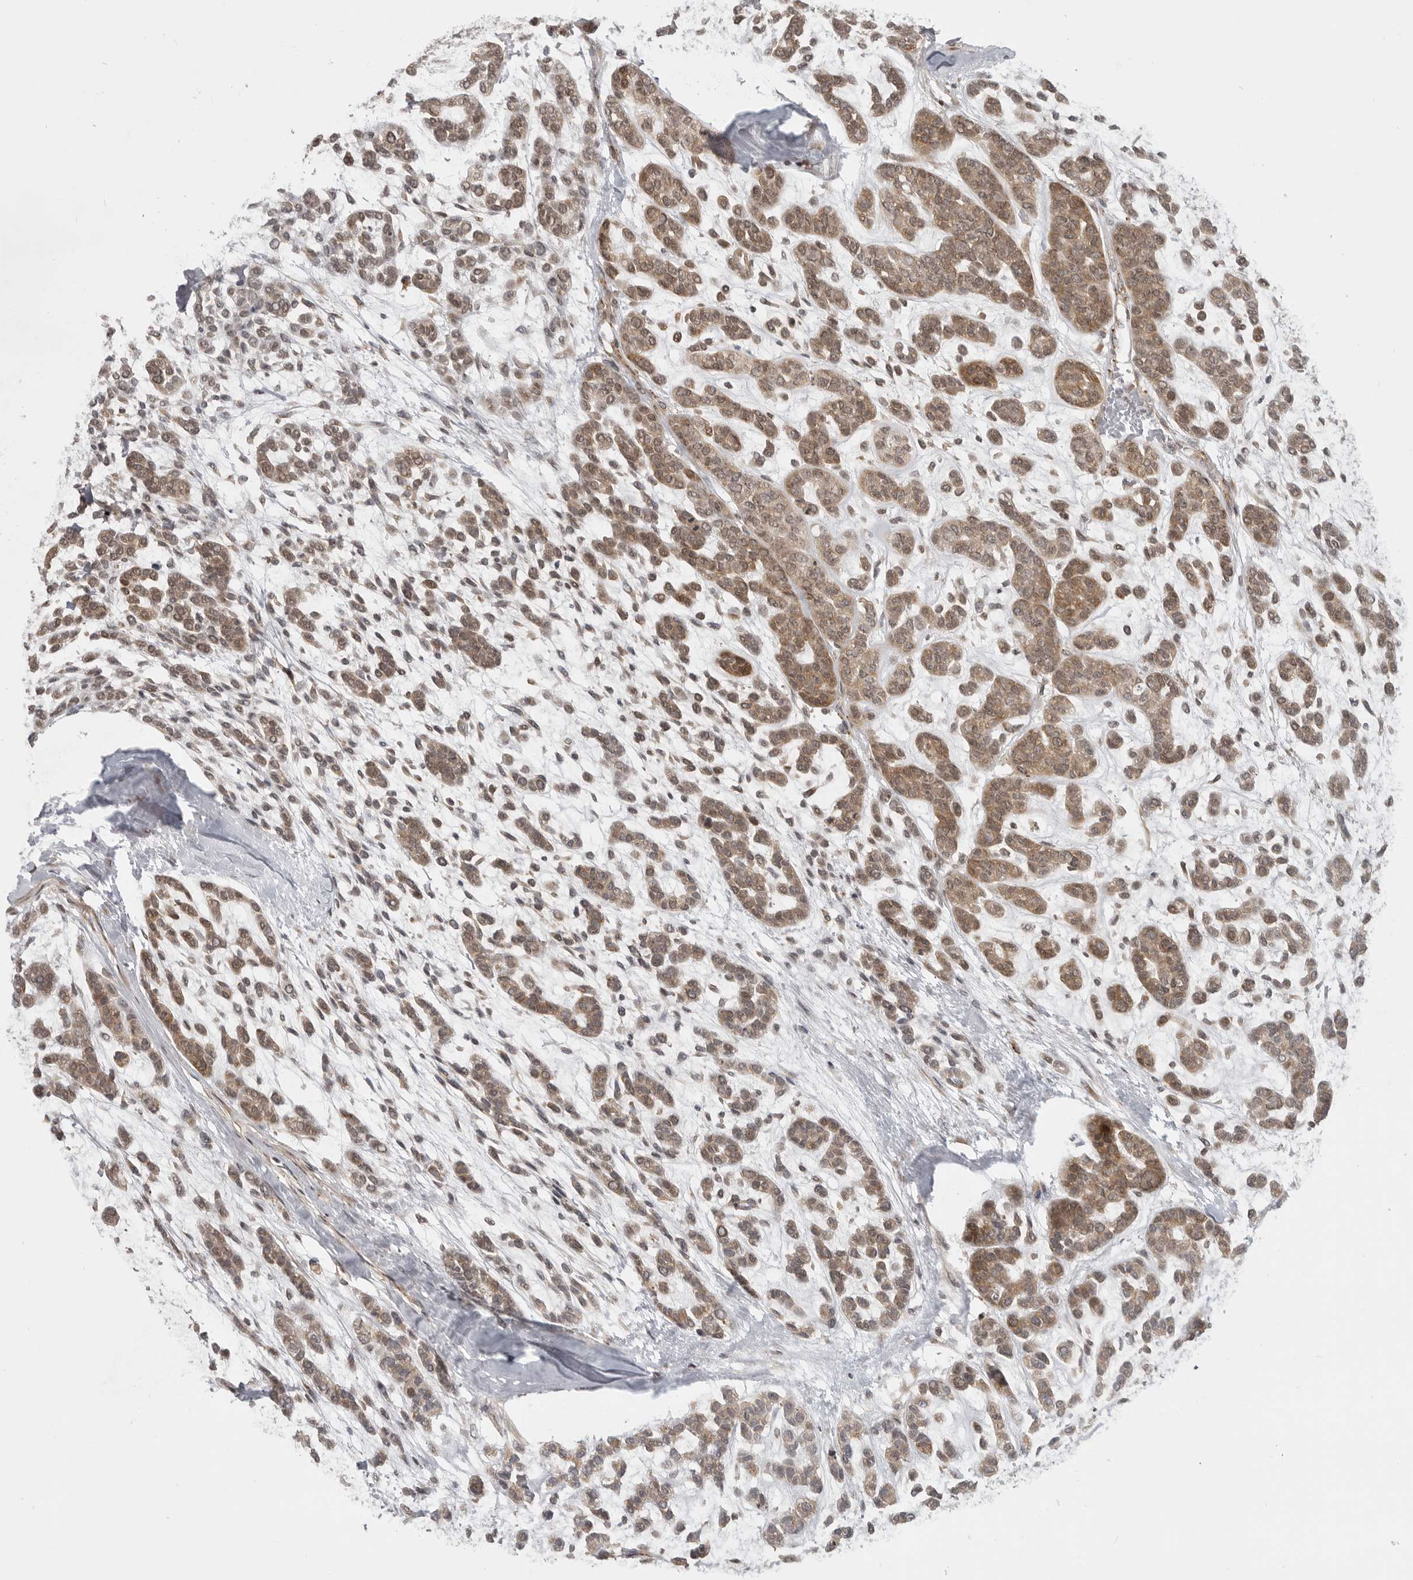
{"staining": {"intensity": "moderate", "quantity": ">75%", "location": "cytoplasmic/membranous,nuclear"}, "tissue": "head and neck cancer", "cell_type": "Tumor cells", "image_type": "cancer", "snomed": [{"axis": "morphology", "description": "Adenocarcinoma, NOS"}, {"axis": "morphology", "description": "Adenoma, NOS"}, {"axis": "topography", "description": "Head-Neck"}], "caption": "Head and neck cancer (adenocarcinoma) stained for a protein (brown) demonstrates moderate cytoplasmic/membranous and nuclear positive expression in approximately >75% of tumor cells.", "gene": "CEP295NL", "patient": {"sex": "female", "age": 55}}